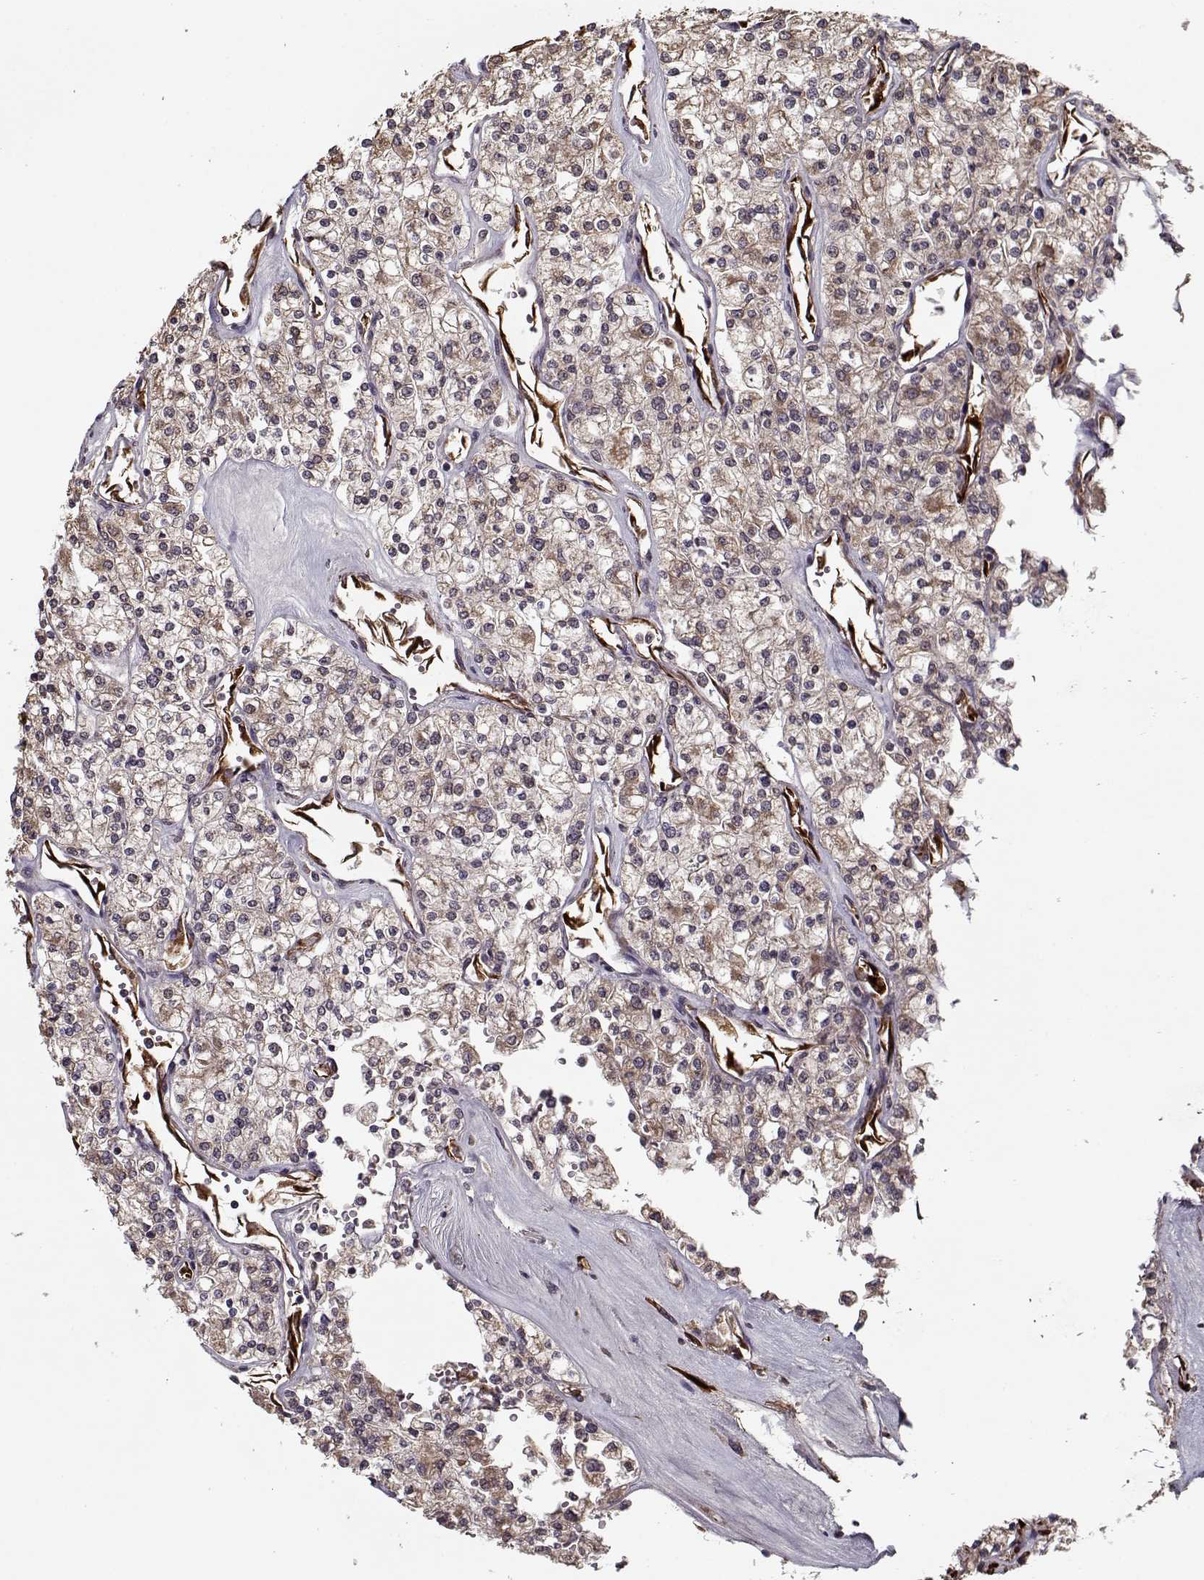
{"staining": {"intensity": "weak", "quantity": "25%-75%", "location": "cytoplasmic/membranous"}, "tissue": "renal cancer", "cell_type": "Tumor cells", "image_type": "cancer", "snomed": [{"axis": "morphology", "description": "Adenocarcinoma, NOS"}, {"axis": "topography", "description": "Kidney"}], "caption": "Immunohistochemical staining of adenocarcinoma (renal) exhibits low levels of weak cytoplasmic/membranous positivity in about 25%-75% of tumor cells. (IHC, brightfield microscopy, high magnification).", "gene": "IMMP1L", "patient": {"sex": "male", "age": 80}}